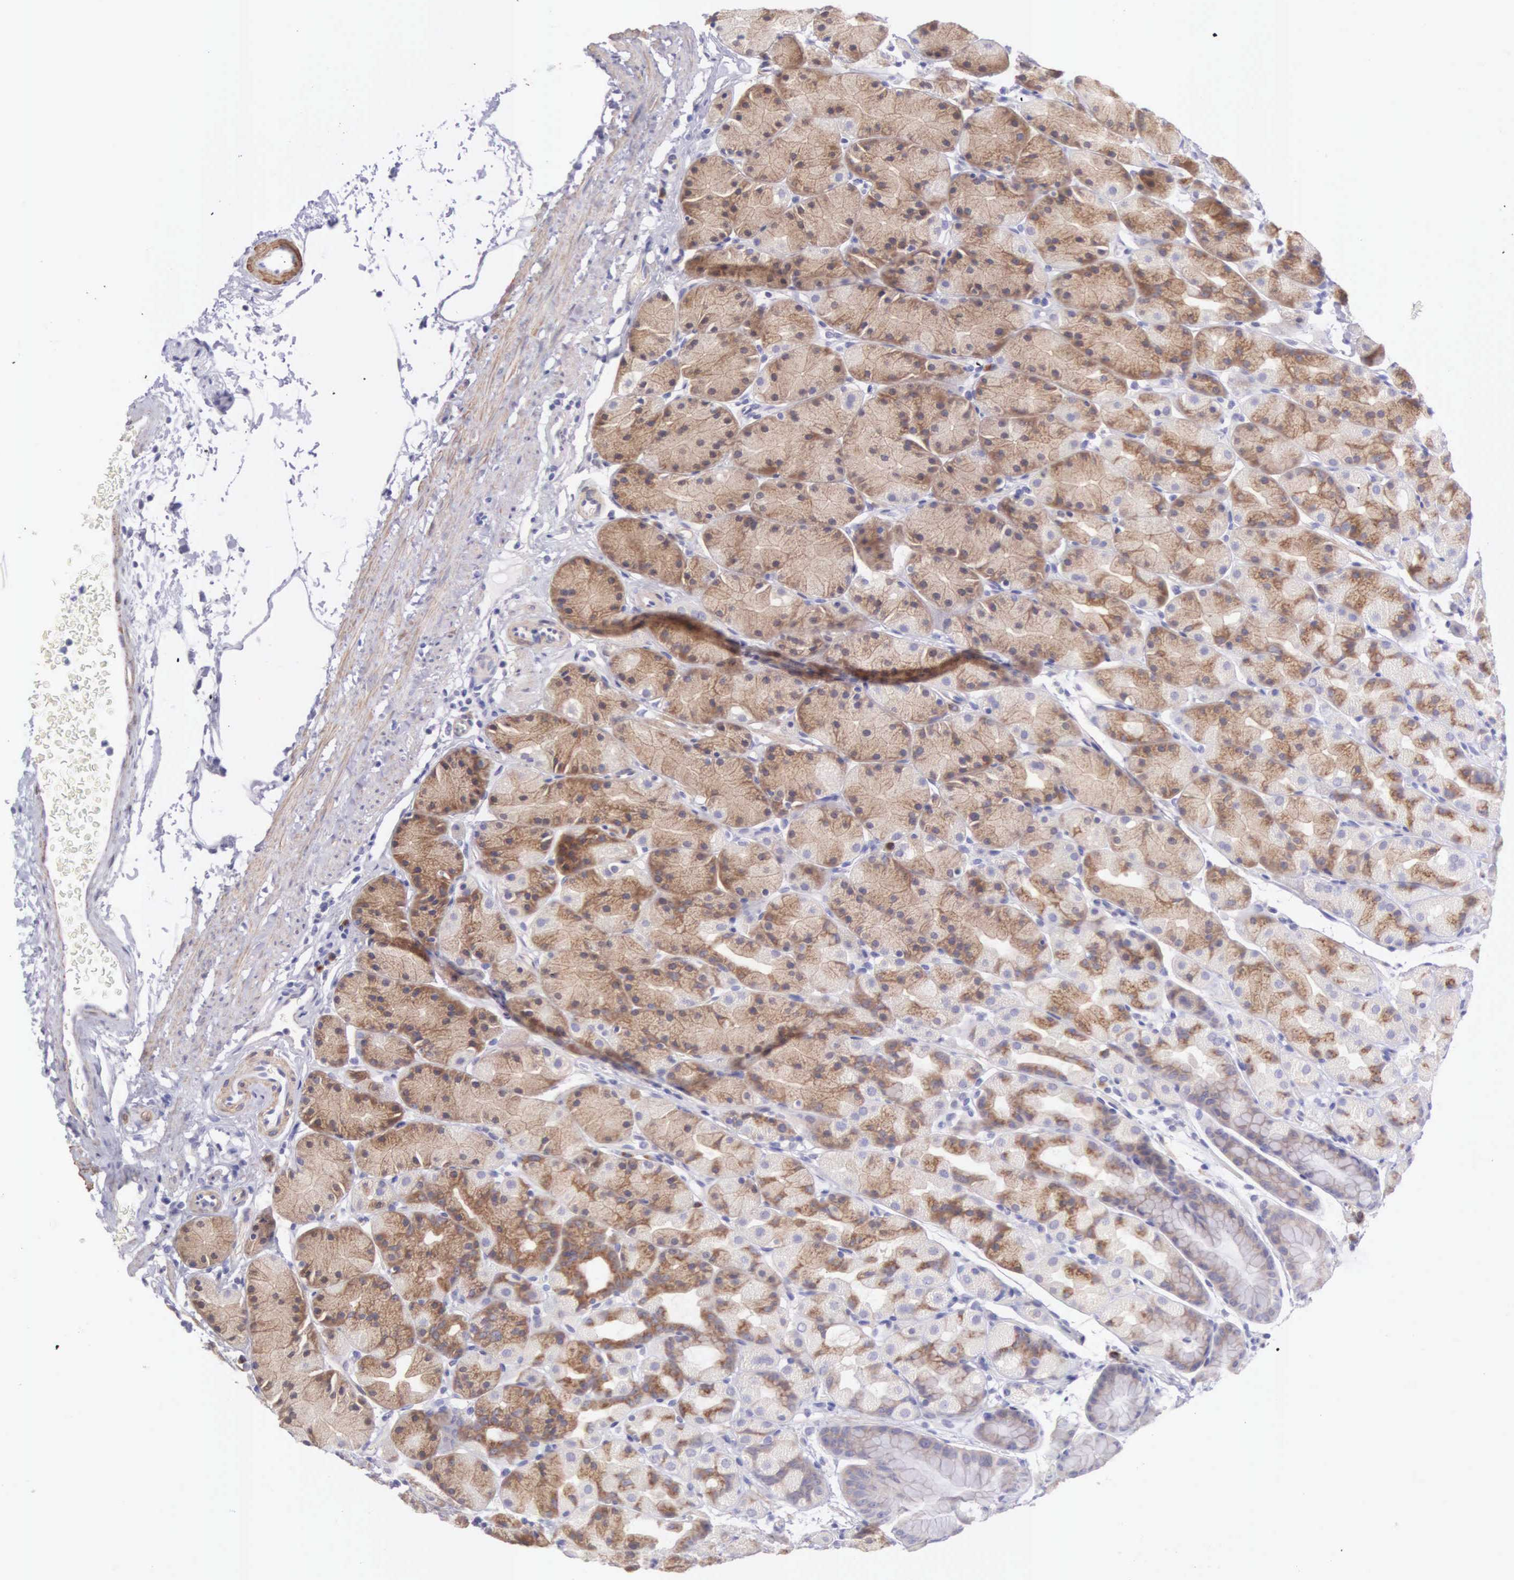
{"staining": {"intensity": "moderate", "quantity": ">75%", "location": "cytoplasmic/membranous"}, "tissue": "stomach", "cell_type": "Glandular cells", "image_type": "normal", "snomed": [{"axis": "morphology", "description": "Adenocarcinoma, NOS"}, {"axis": "topography", "description": "Stomach, upper"}], "caption": "Immunohistochemistry of normal stomach reveals medium levels of moderate cytoplasmic/membranous positivity in approximately >75% of glandular cells. The protein of interest is shown in brown color, while the nuclei are stained blue.", "gene": "ARFGAP3", "patient": {"sex": "male", "age": 47}}